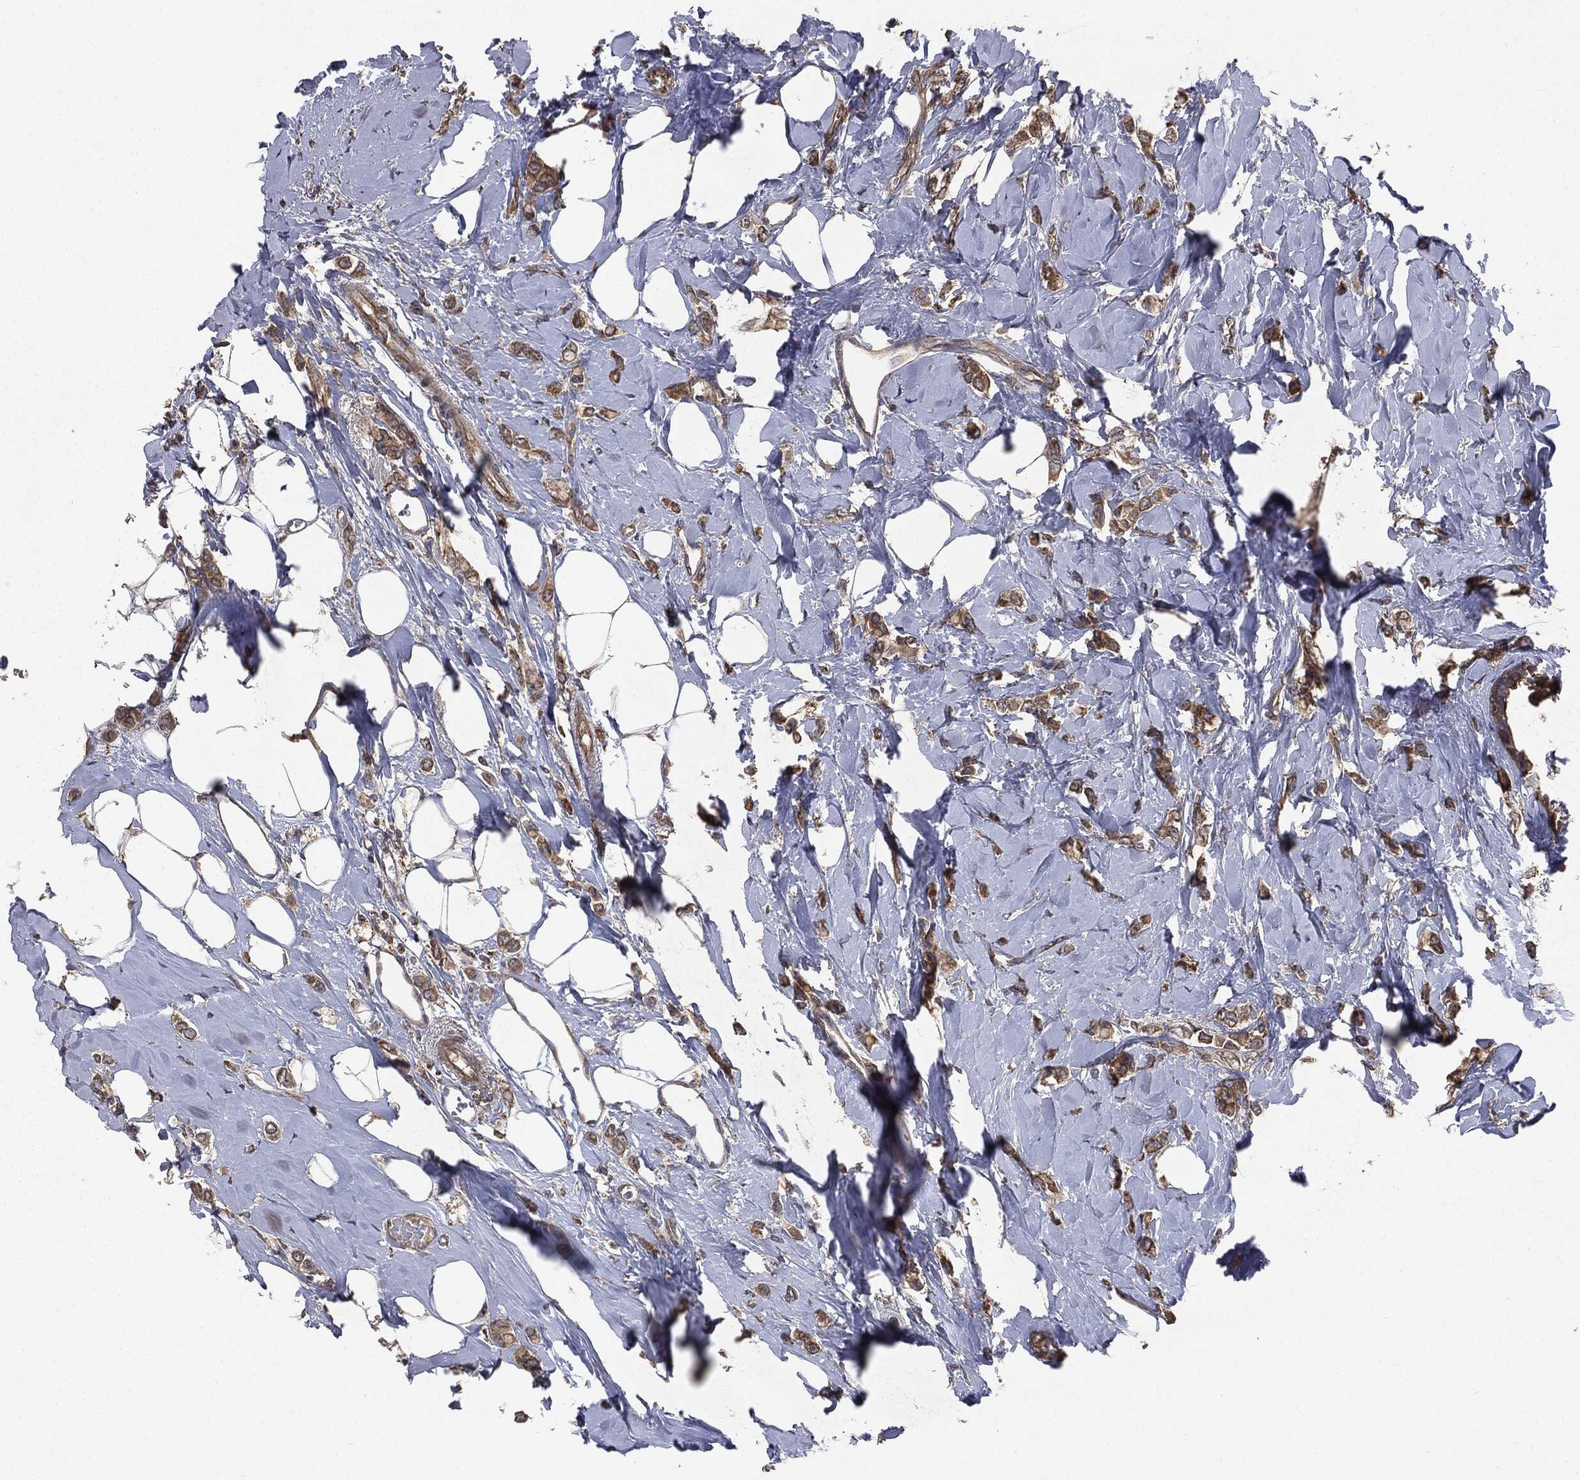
{"staining": {"intensity": "moderate", "quantity": ">75%", "location": "cytoplasmic/membranous"}, "tissue": "breast cancer", "cell_type": "Tumor cells", "image_type": "cancer", "snomed": [{"axis": "morphology", "description": "Lobular carcinoma"}, {"axis": "topography", "description": "Breast"}], "caption": "Protein analysis of breast lobular carcinoma tissue displays moderate cytoplasmic/membranous positivity in about >75% of tumor cells. Nuclei are stained in blue.", "gene": "PLOD3", "patient": {"sex": "female", "age": 66}}